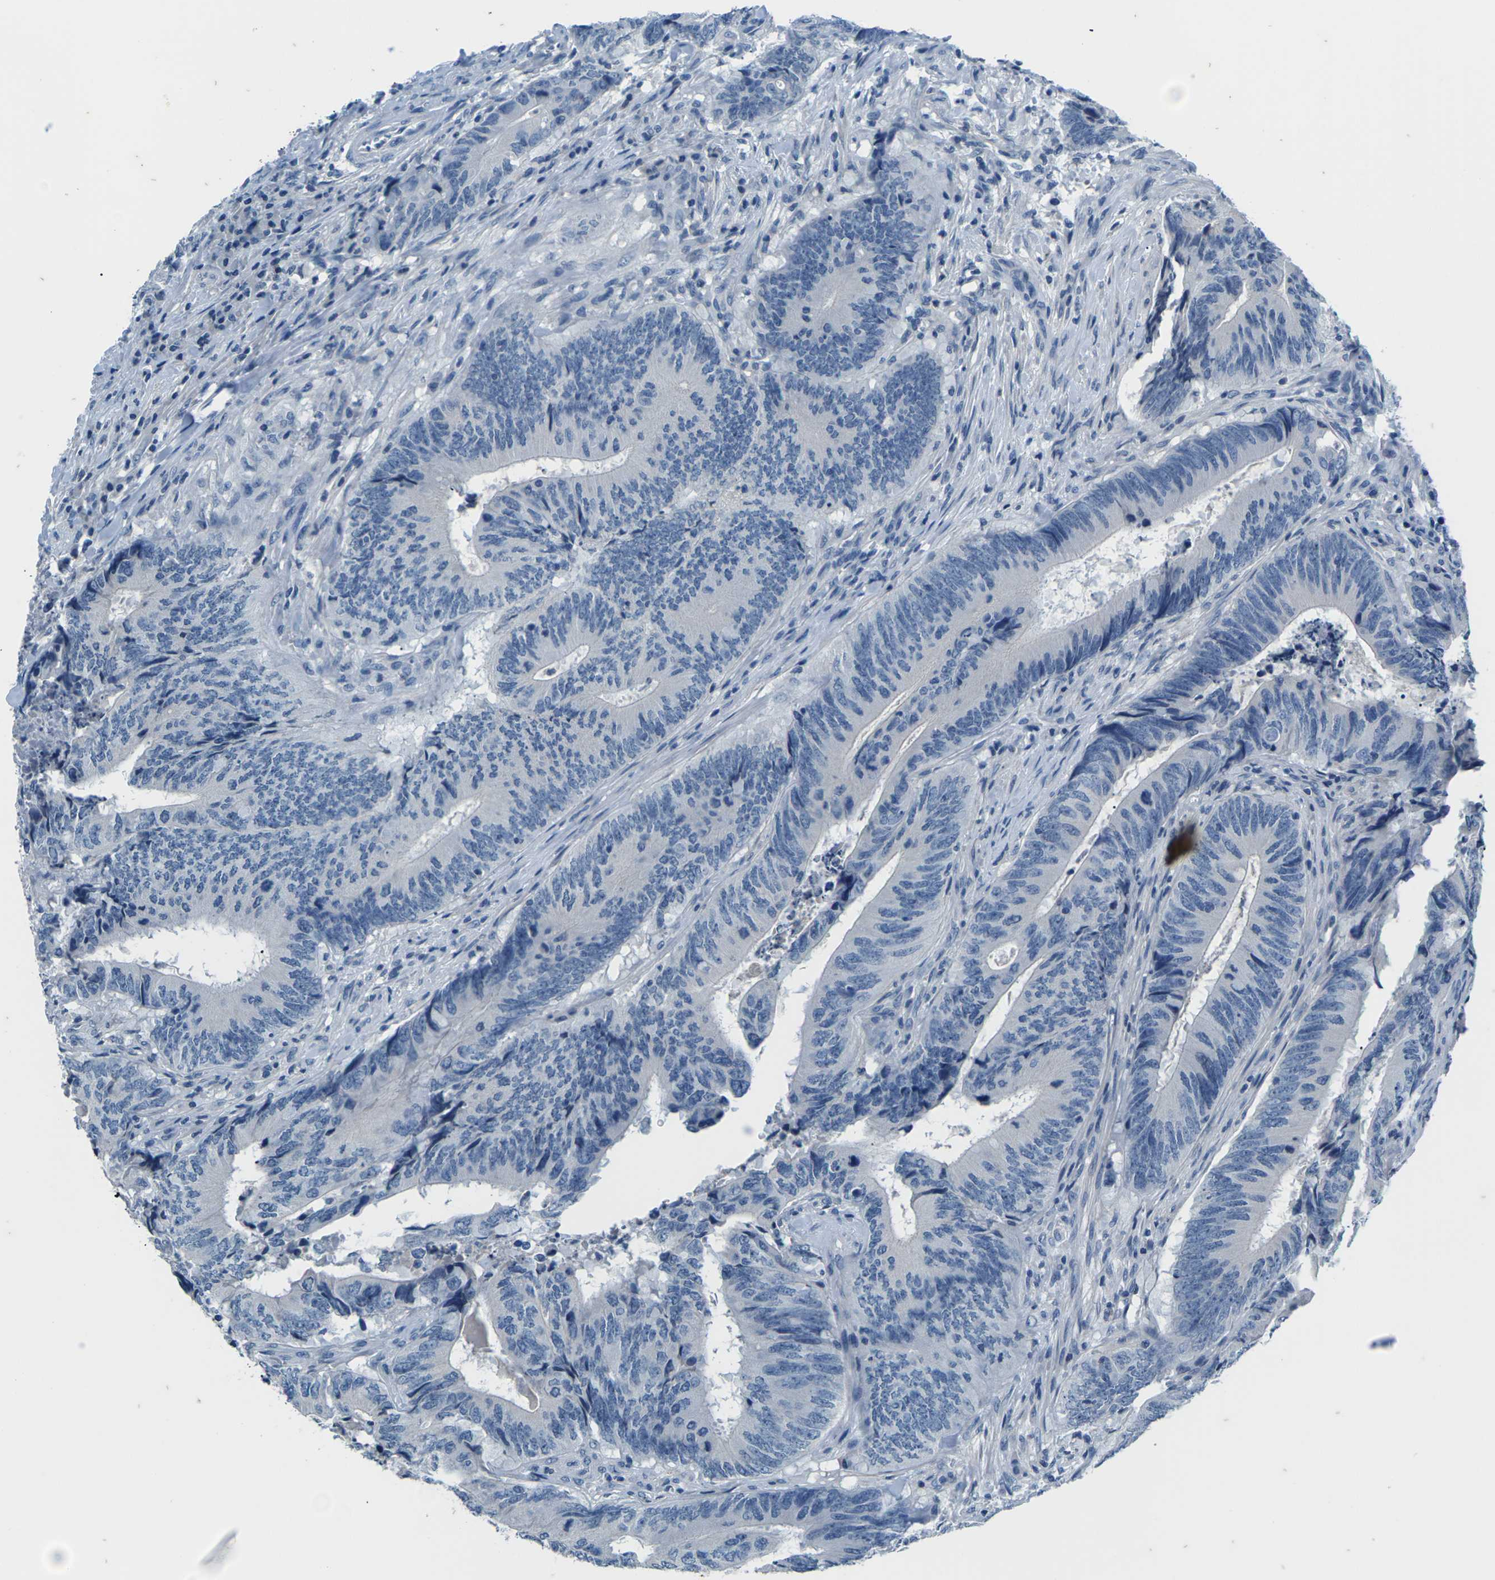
{"staining": {"intensity": "negative", "quantity": "none", "location": "none"}, "tissue": "colorectal cancer", "cell_type": "Tumor cells", "image_type": "cancer", "snomed": [{"axis": "morphology", "description": "Normal tissue, NOS"}, {"axis": "morphology", "description": "Adenocarcinoma, NOS"}, {"axis": "topography", "description": "Colon"}], "caption": "This is an immunohistochemistry (IHC) micrograph of human colorectal cancer. There is no expression in tumor cells.", "gene": "UMOD", "patient": {"sex": "male", "age": 56}}